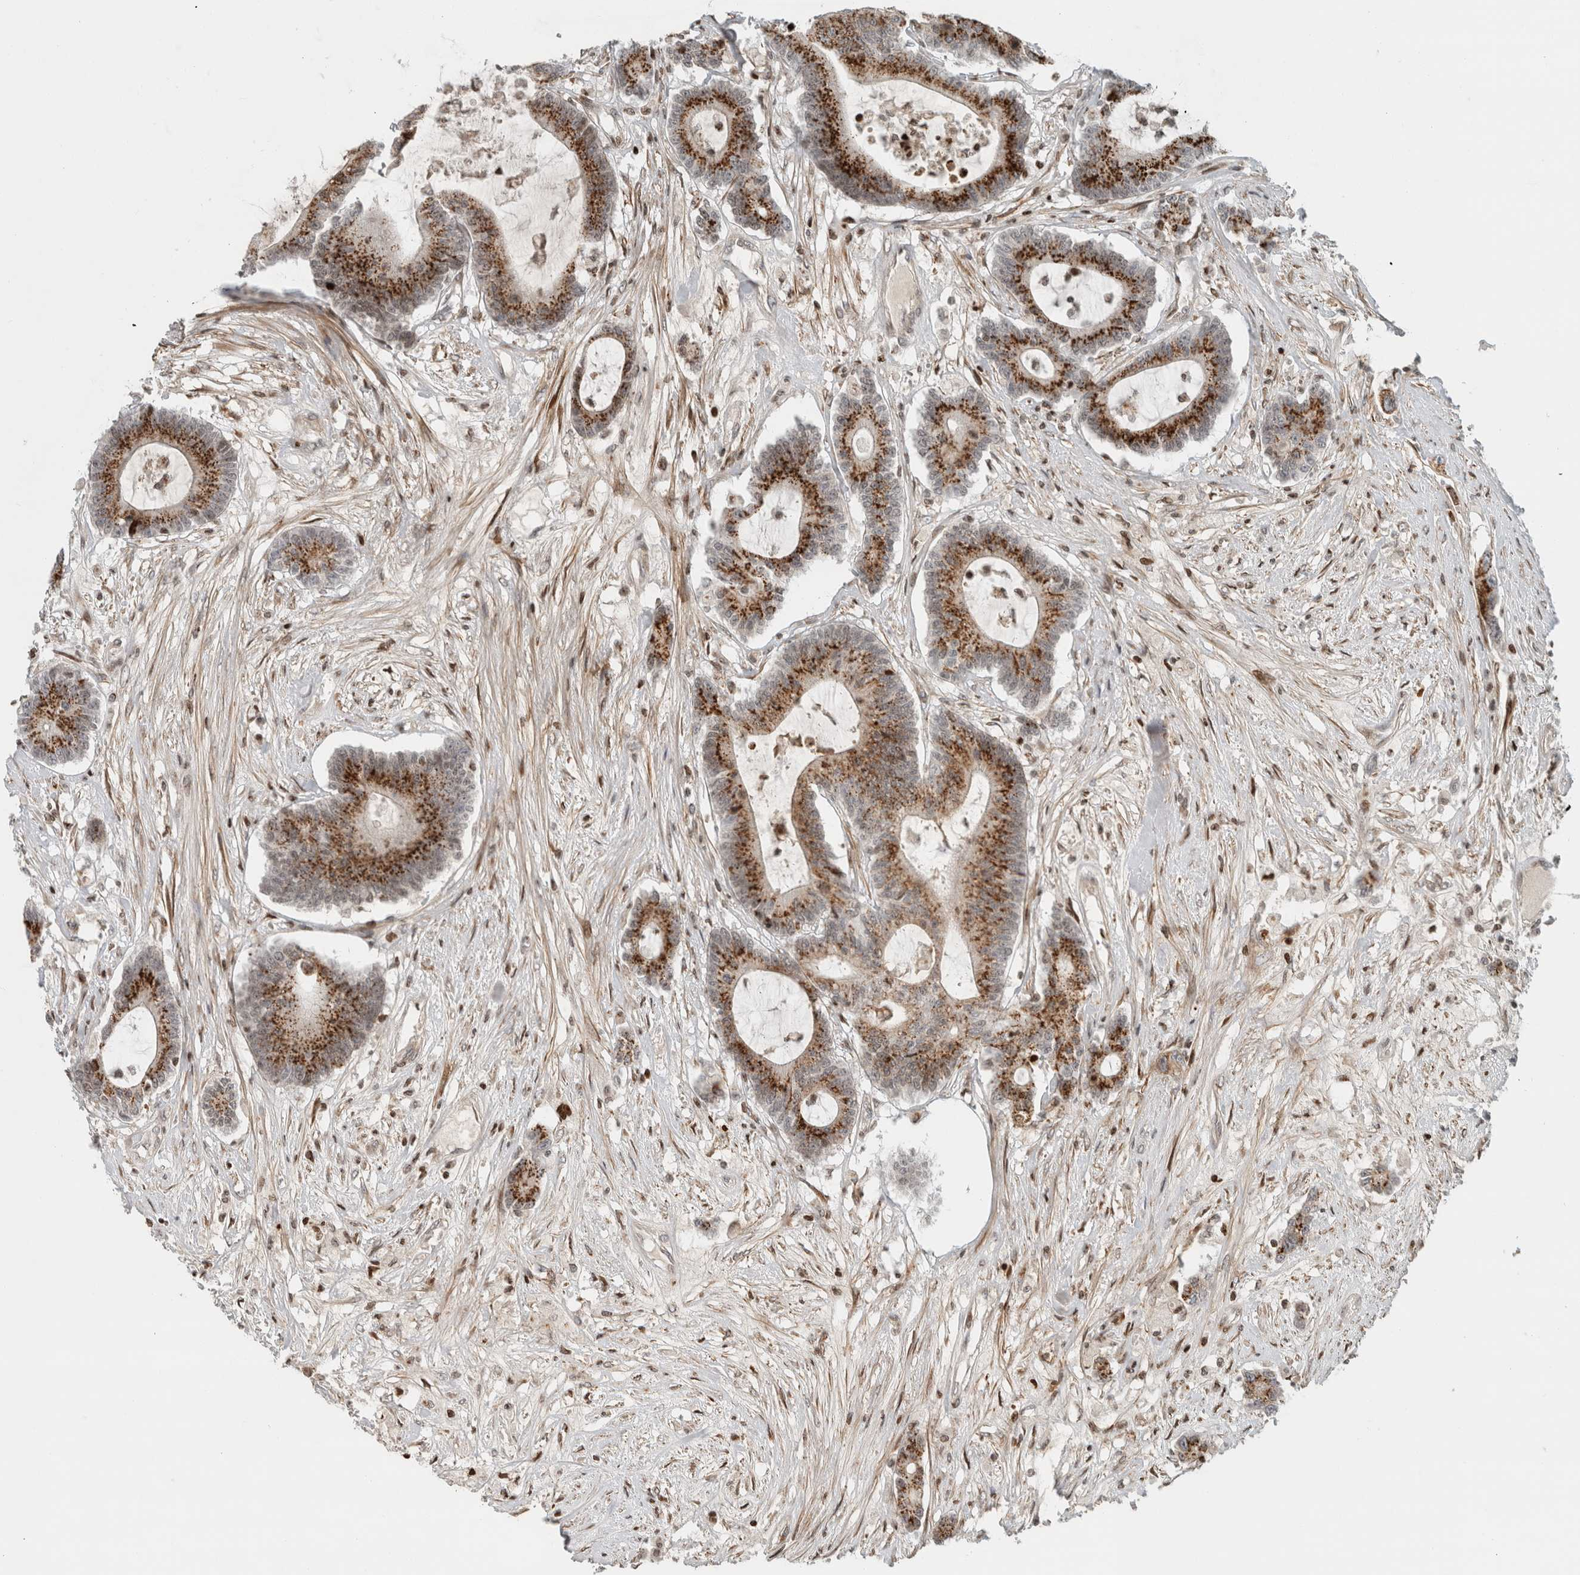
{"staining": {"intensity": "moderate", "quantity": ">75%", "location": "cytoplasmic/membranous"}, "tissue": "colorectal cancer", "cell_type": "Tumor cells", "image_type": "cancer", "snomed": [{"axis": "morphology", "description": "Adenocarcinoma, NOS"}, {"axis": "topography", "description": "Colon"}], "caption": "Adenocarcinoma (colorectal) stained with a protein marker displays moderate staining in tumor cells.", "gene": "GINS4", "patient": {"sex": "female", "age": 84}}